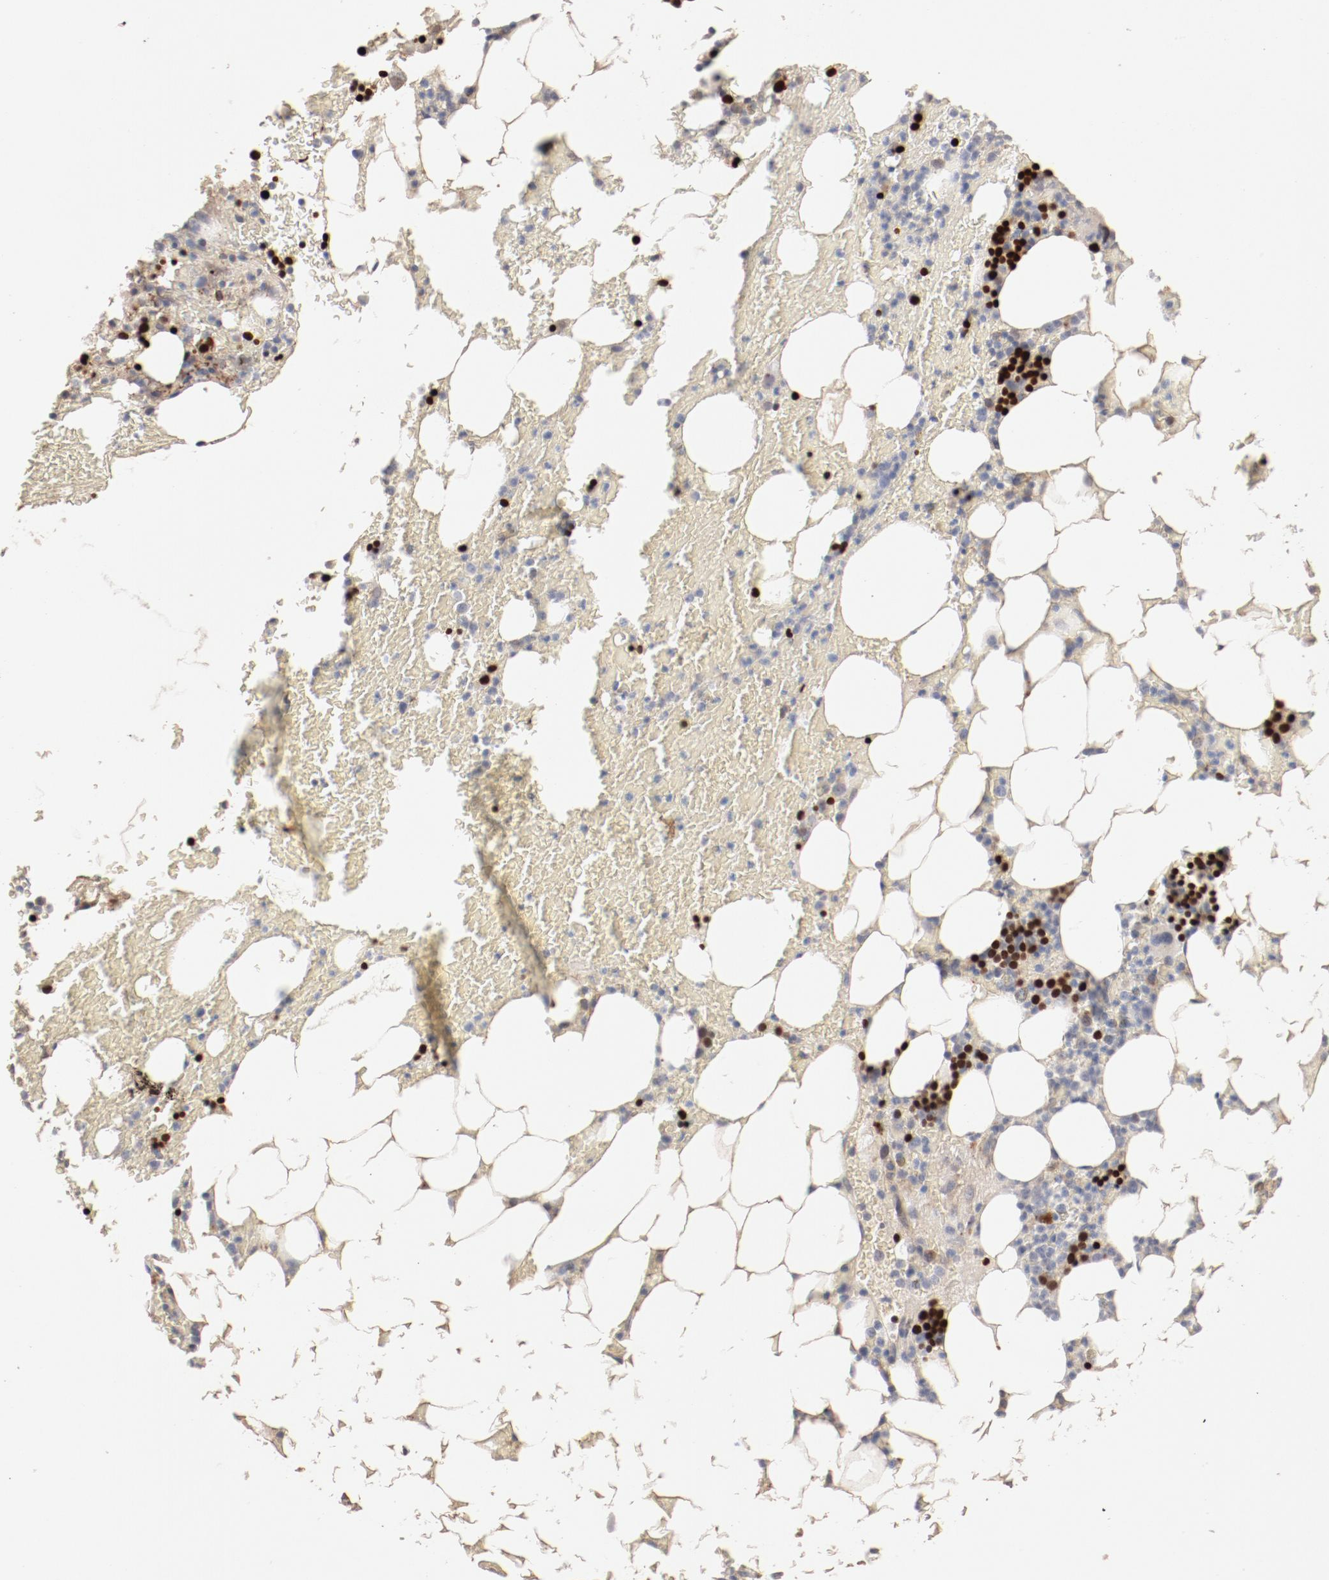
{"staining": {"intensity": "strong", "quantity": "<25%", "location": "nuclear"}, "tissue": "bone marrow", "cell_type": "Hematopoietic cells", "image_type": "normal", "snomed": [{"axis": "morphology", "description": "Normal tissue, NOS"}, {"axis": "topography", "description": "Bone marrow"}], "caption": "An immunohistochemistry photomicrograph of normal tissue is shown. Protein staining in brown highlights strong nuclear positivity in bone marrow within hematopoietic cells.", "gene": "IL3RA", "patient": {"sex": "female", "age": 73}}